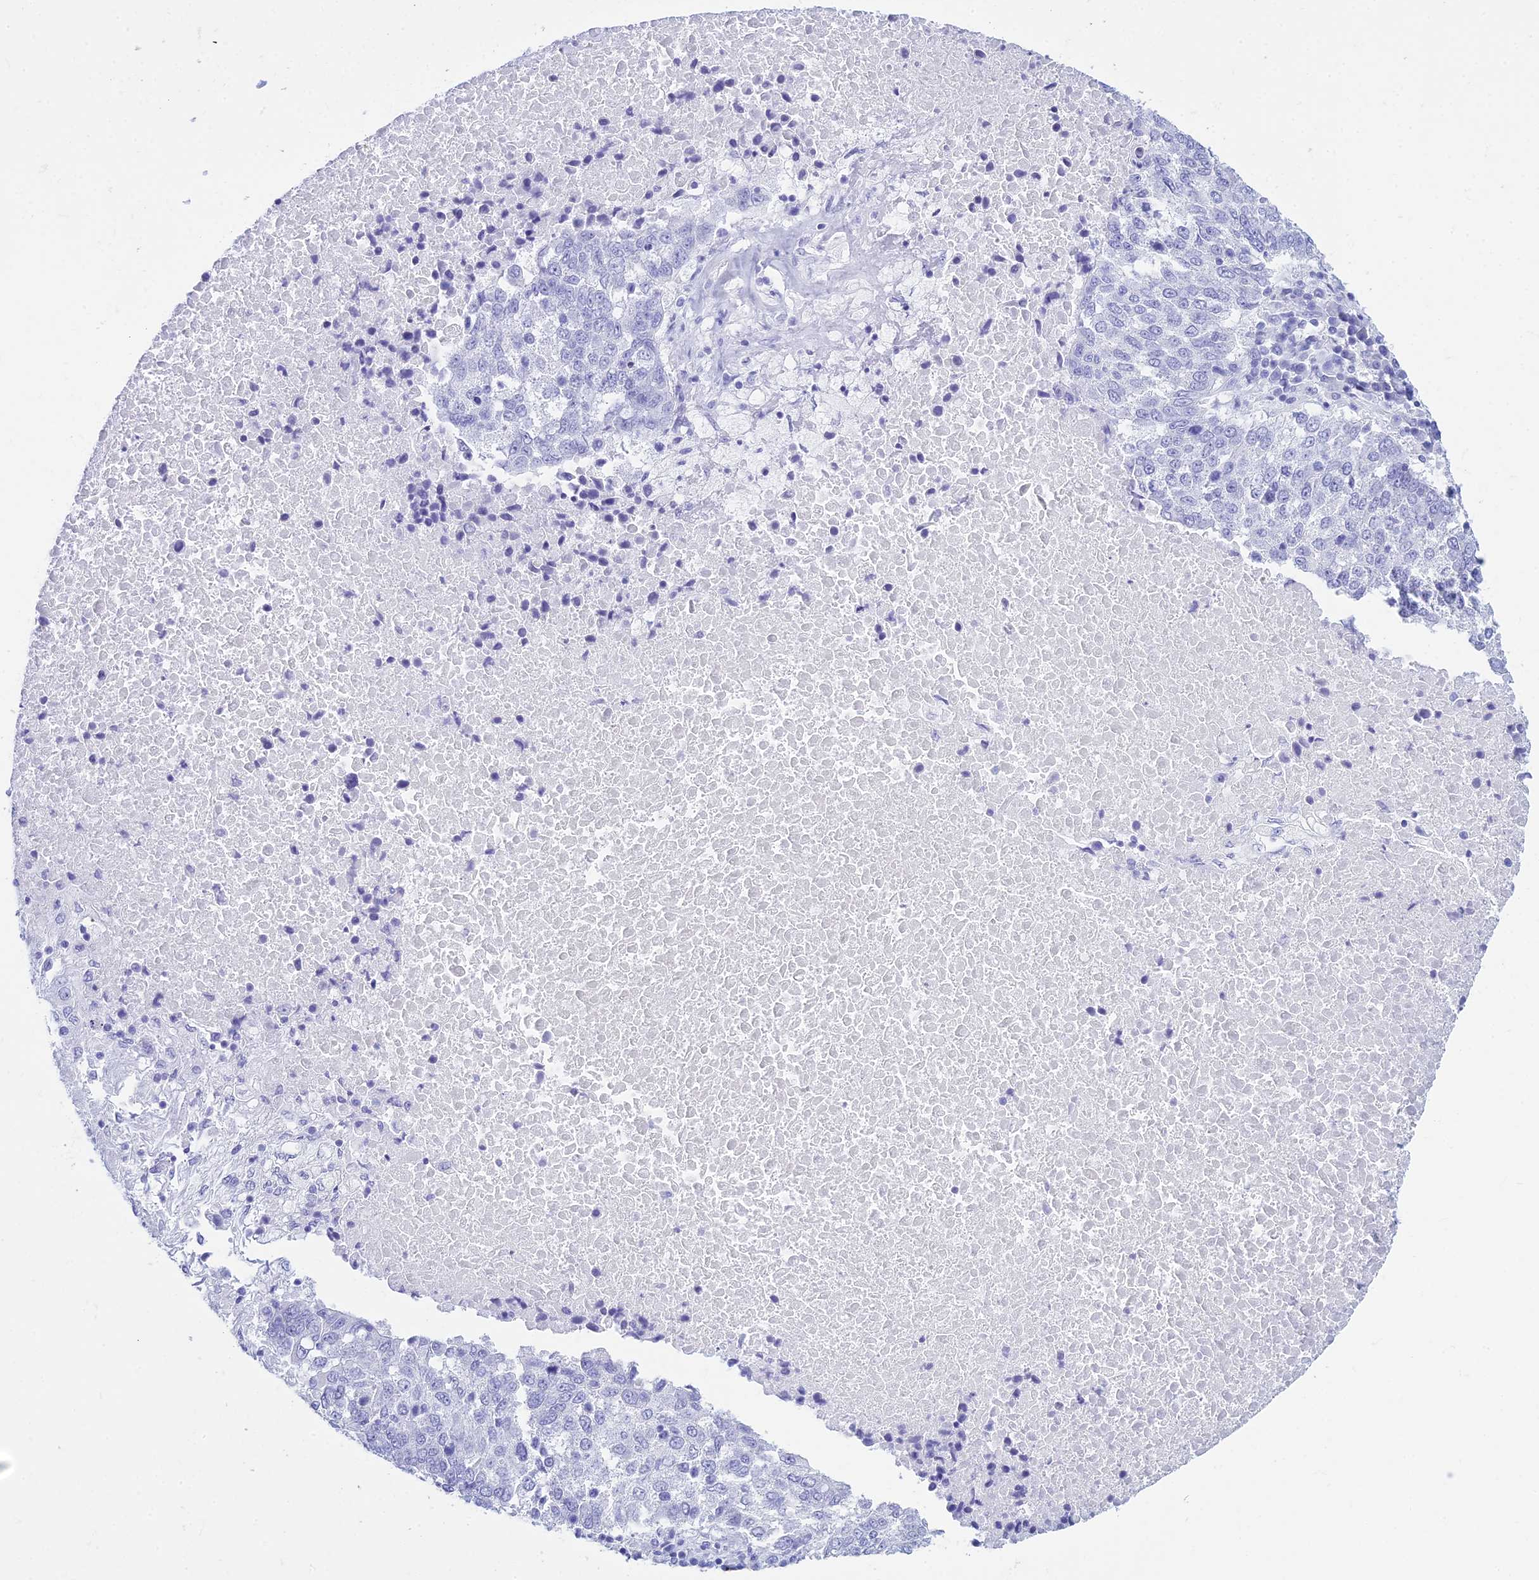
{"staining": {"intensity": "negative", "quantity": "none", "location": "none"}, "tissue": "lung cancer", "cell_type": "Tumor cells", "image_type": "cancer", "snomed": [{"axis": "morphology", "description": "Squamous cell carcinoma, NOS"}, {"axis": "topography", "description": "Lung"}], "caption": "There is no significant expression in tumor cells of lung cancer. (Stains: DAB immunohistochemistry (IHC) with hematoxylin counter stain, Microscopy: brightfield microscopy at high magnification).", "gene": "ZNF442", "patient": {"sex": "male", "age": 73}}